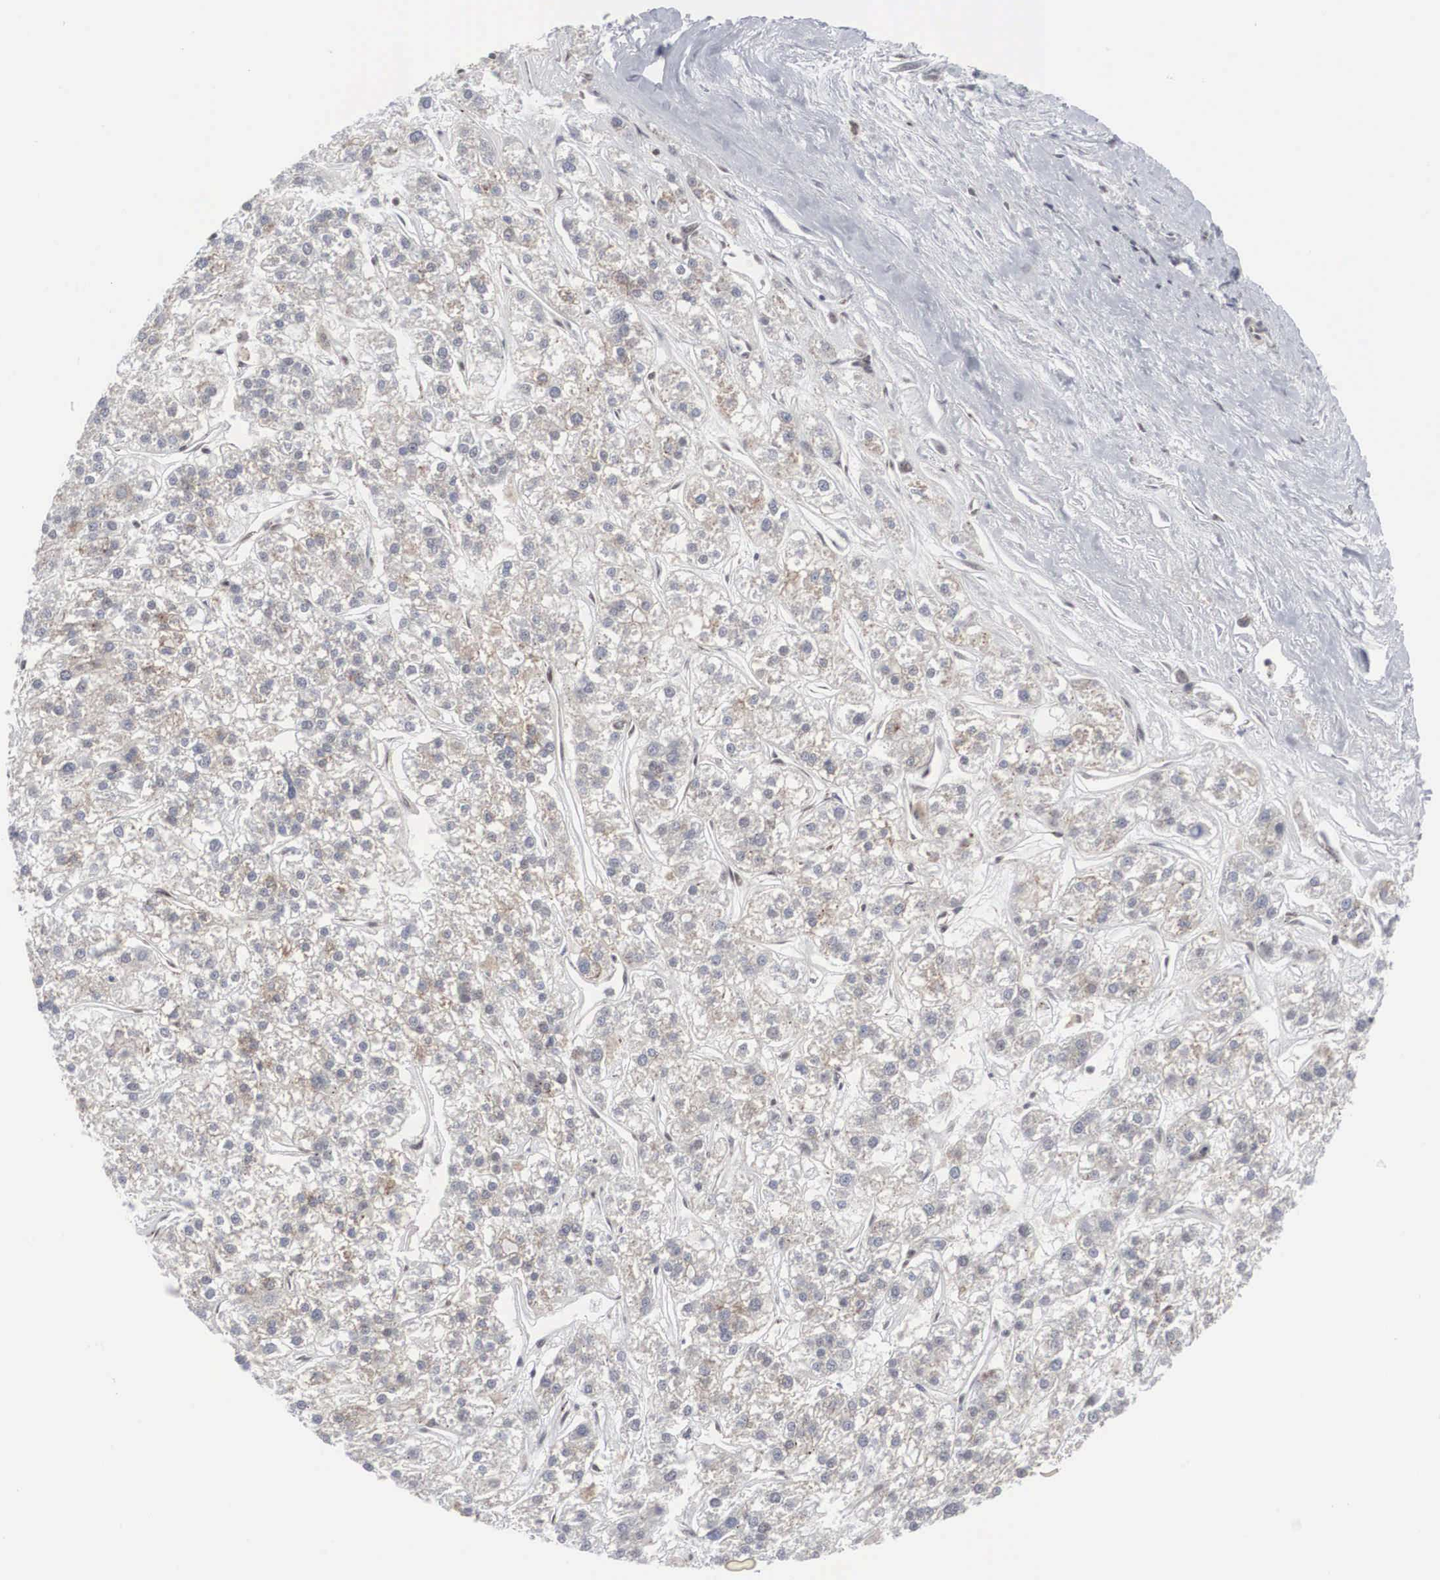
{"staining": {"intensity": "weak", "quantity": "<25%", "location": "cytoplasmic/membranous,nuclear"}, "tissue": "liver cancer", "cell_type": "Tumor cells", "image_type": "cancer", "snomed": [{"axis": "morphology", "description": "Carcinoma, Hepatocellular, NOS"}, {"axis": "topography", "description": "Liver"}], "caption": "This is an immunohistochemistry (IHC) photomicrograph of human hepatocellular carcinoma (liver). There is no positivity in tumor cells.", "gene": "AUTS2", "patient": {"sex": "female", "age": 85}}